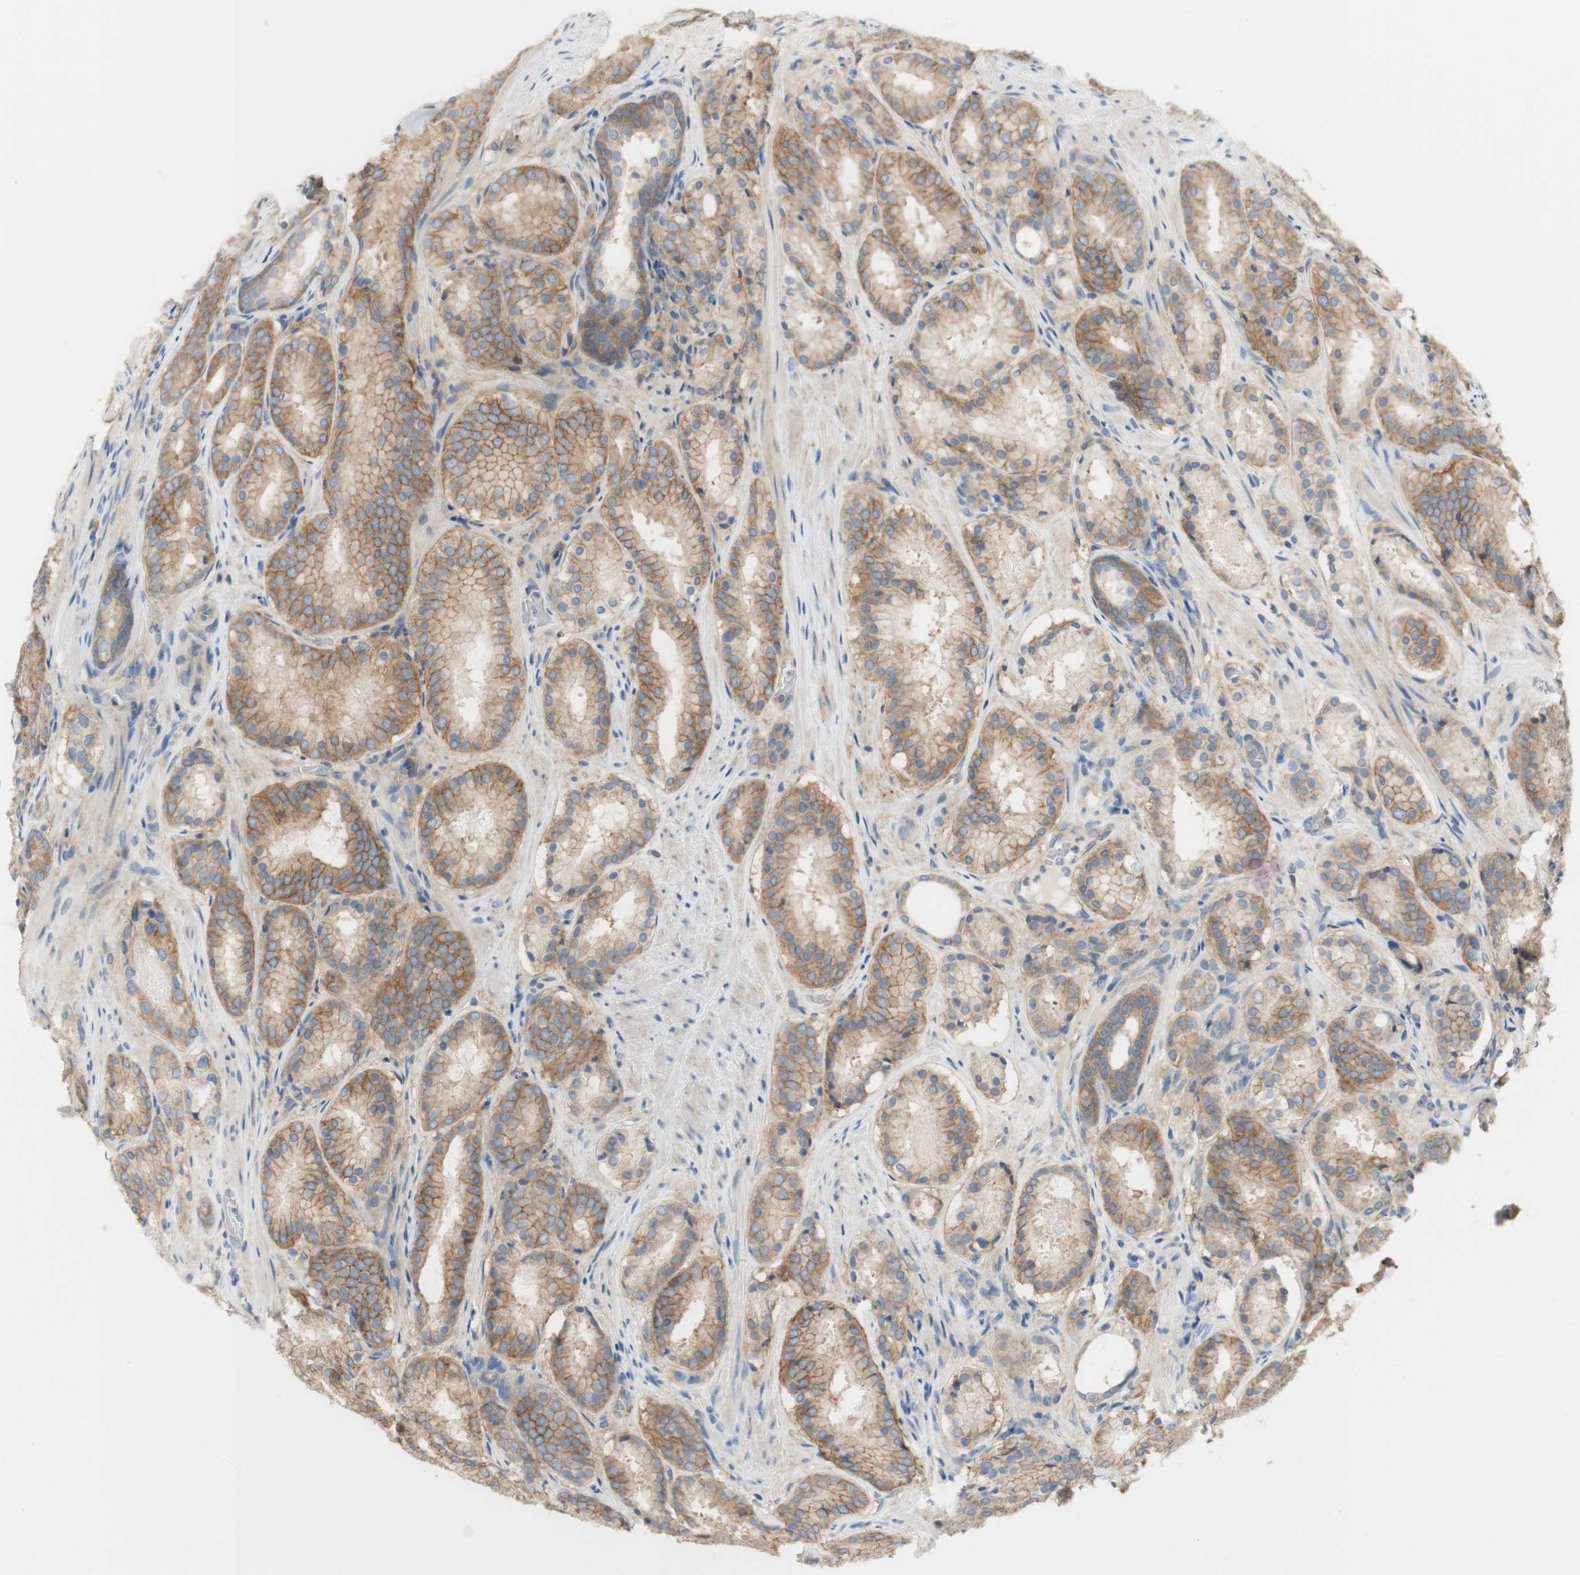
{"staining": {"intensity": "moderate", "quantity": ">75%", "location": "cytoplasmic/membranous"}, "tissue": "prostate cancer", "cell_type": "Tumor cells", "image_type": "cancer", "snomed": [{"axis": "morphology", "description": "Adenocarcinoma, Low grade"}, {"axis": "topography", "description": "Prostate"}], "caption": "About >75% of tumor cells in human prostate cancer (adenocarcinoma (low-grade)) show moderate cytoplasmic/membranous protein positivity as visualized by brown immunohistochemical staining.", "gene": "ATP2B1", "patient": {"sex": "male", "age": 69}}